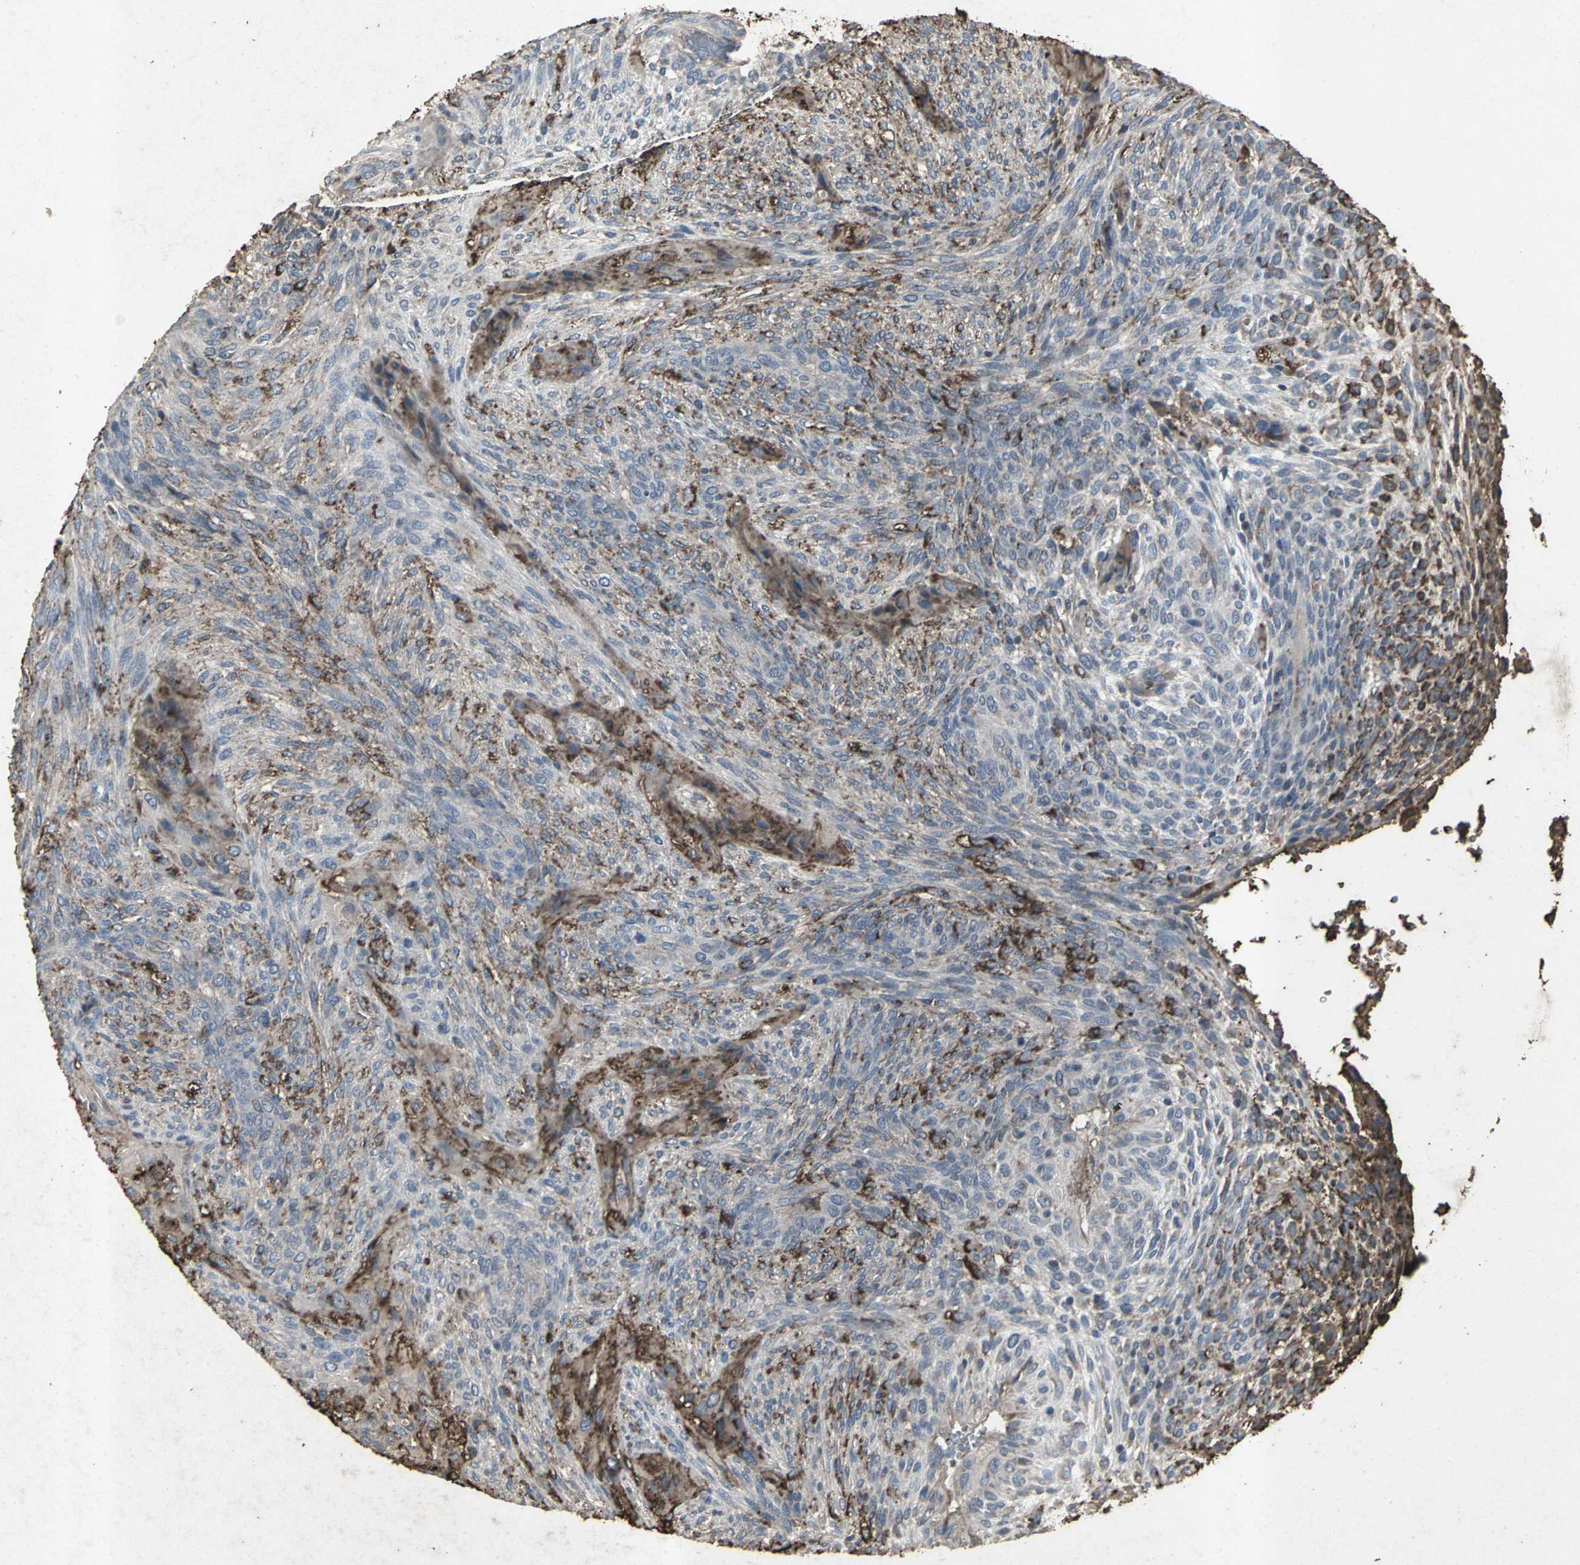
{"staining": {"intensity": "strong", "quantity": ">75%", "location": "cytoplasmic/membranous"}, "tissue": "glioma", "cell_type": "Tumor cells", "image_type": "cancer", "snomed": [{"axis": "morphology", "description": "Glioma, malignant, High grade"}, {"axis": "topography", "description": "Cerebral cortex"}], "caption": "IHC of human glioma reveals high levels of strong cytoplasmic/membranous positivity in approximately >75% of tumor cells.", "gene": "CCR9", "patient": {"sex": "female", "age": 55}}